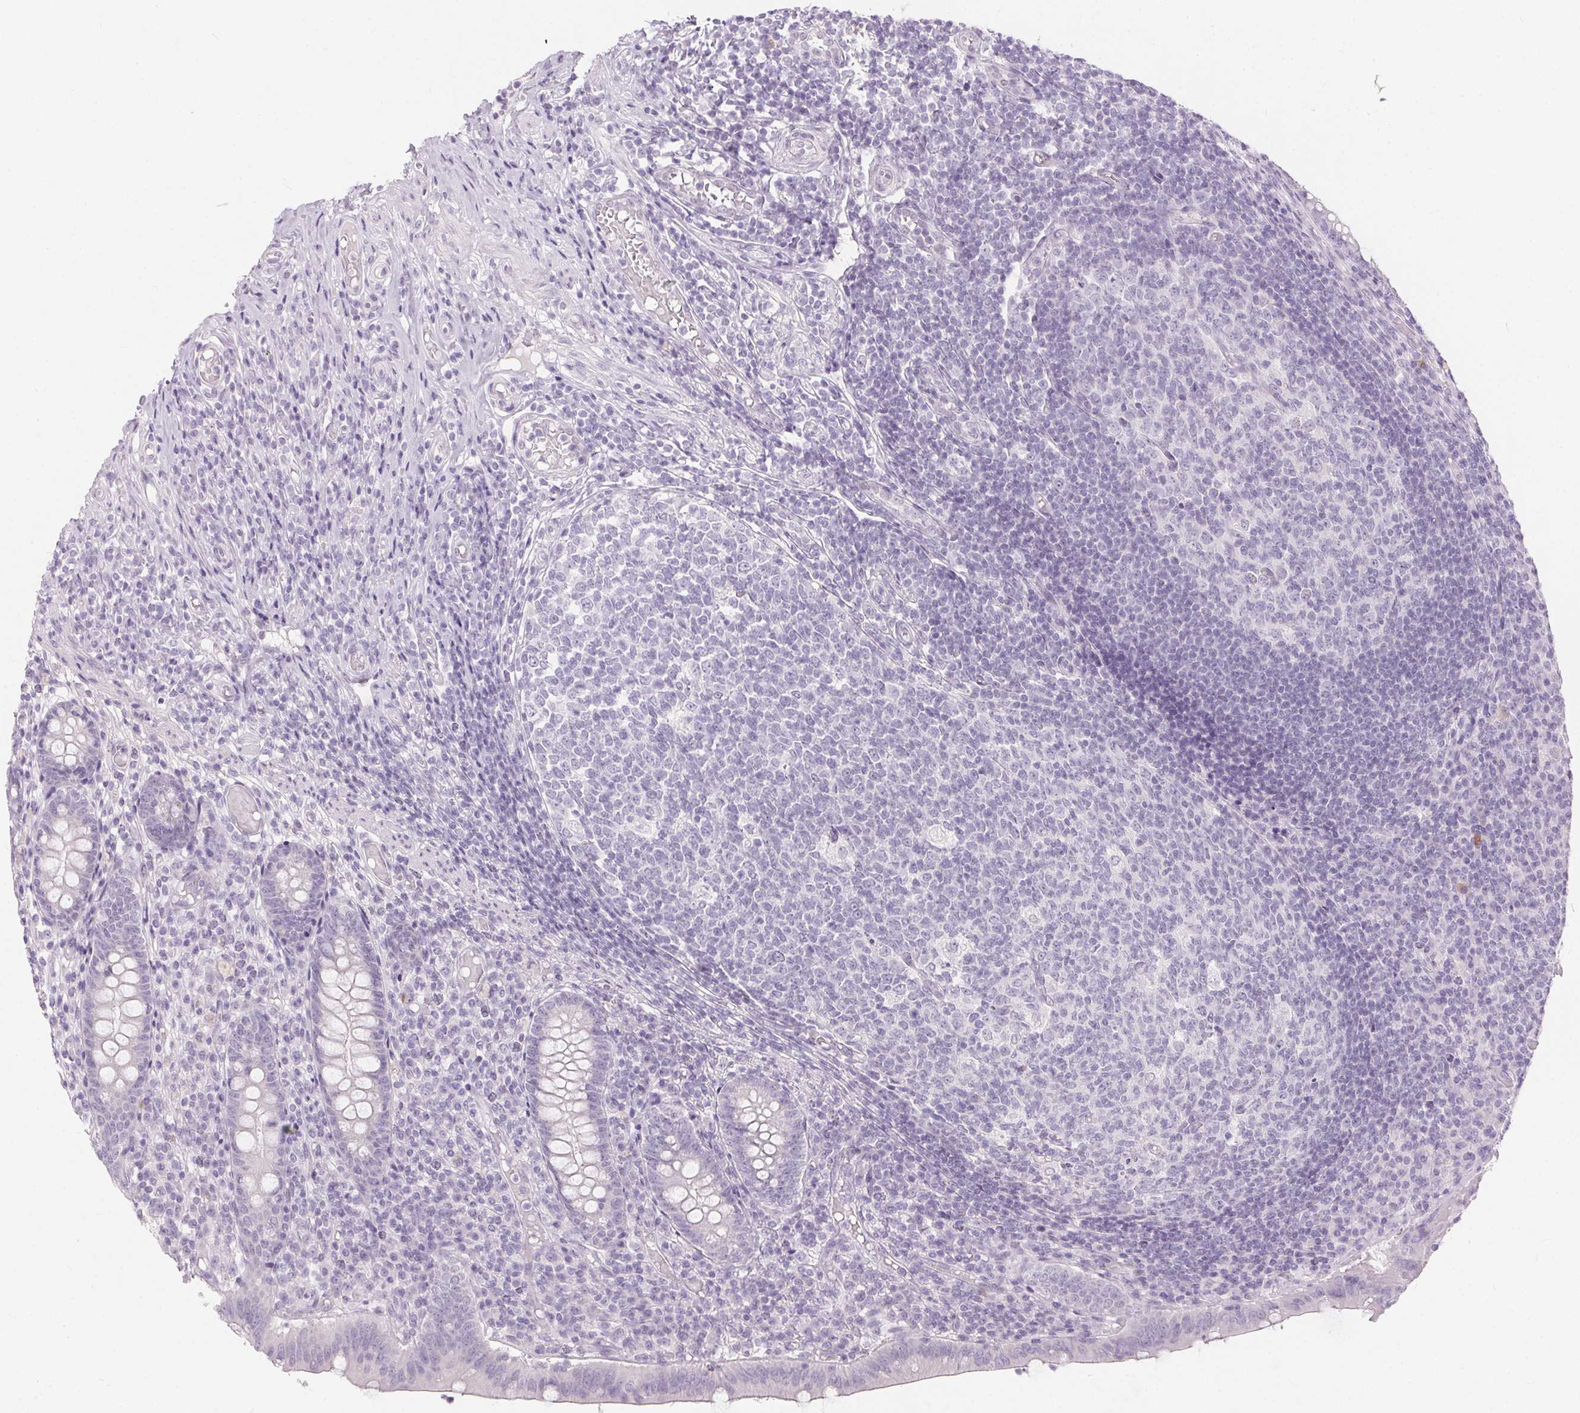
{"staining": {"intensity": "negative", "quantity": "none", "location": "none"}, "tissue": "appendix", "cell_type": "Glandular cells", "image_type": "normal", "snomed": [{"axis": "morphology", "description": "Normal tissue, NOS"}, {"axis": "topography", "description": "Appendix"}], "caption": "High power microscopy histopathology image of an immunohistochemistry histopathology image of benign appendix, revealing no significant staining in glandular cells. (DAB (3,3'-diaminobenzidine) immunohistochemistry (IHC) with hematoxylin counter stain).", "gene": "GBP6", "patient": {"sex": "male", "age": 18}}